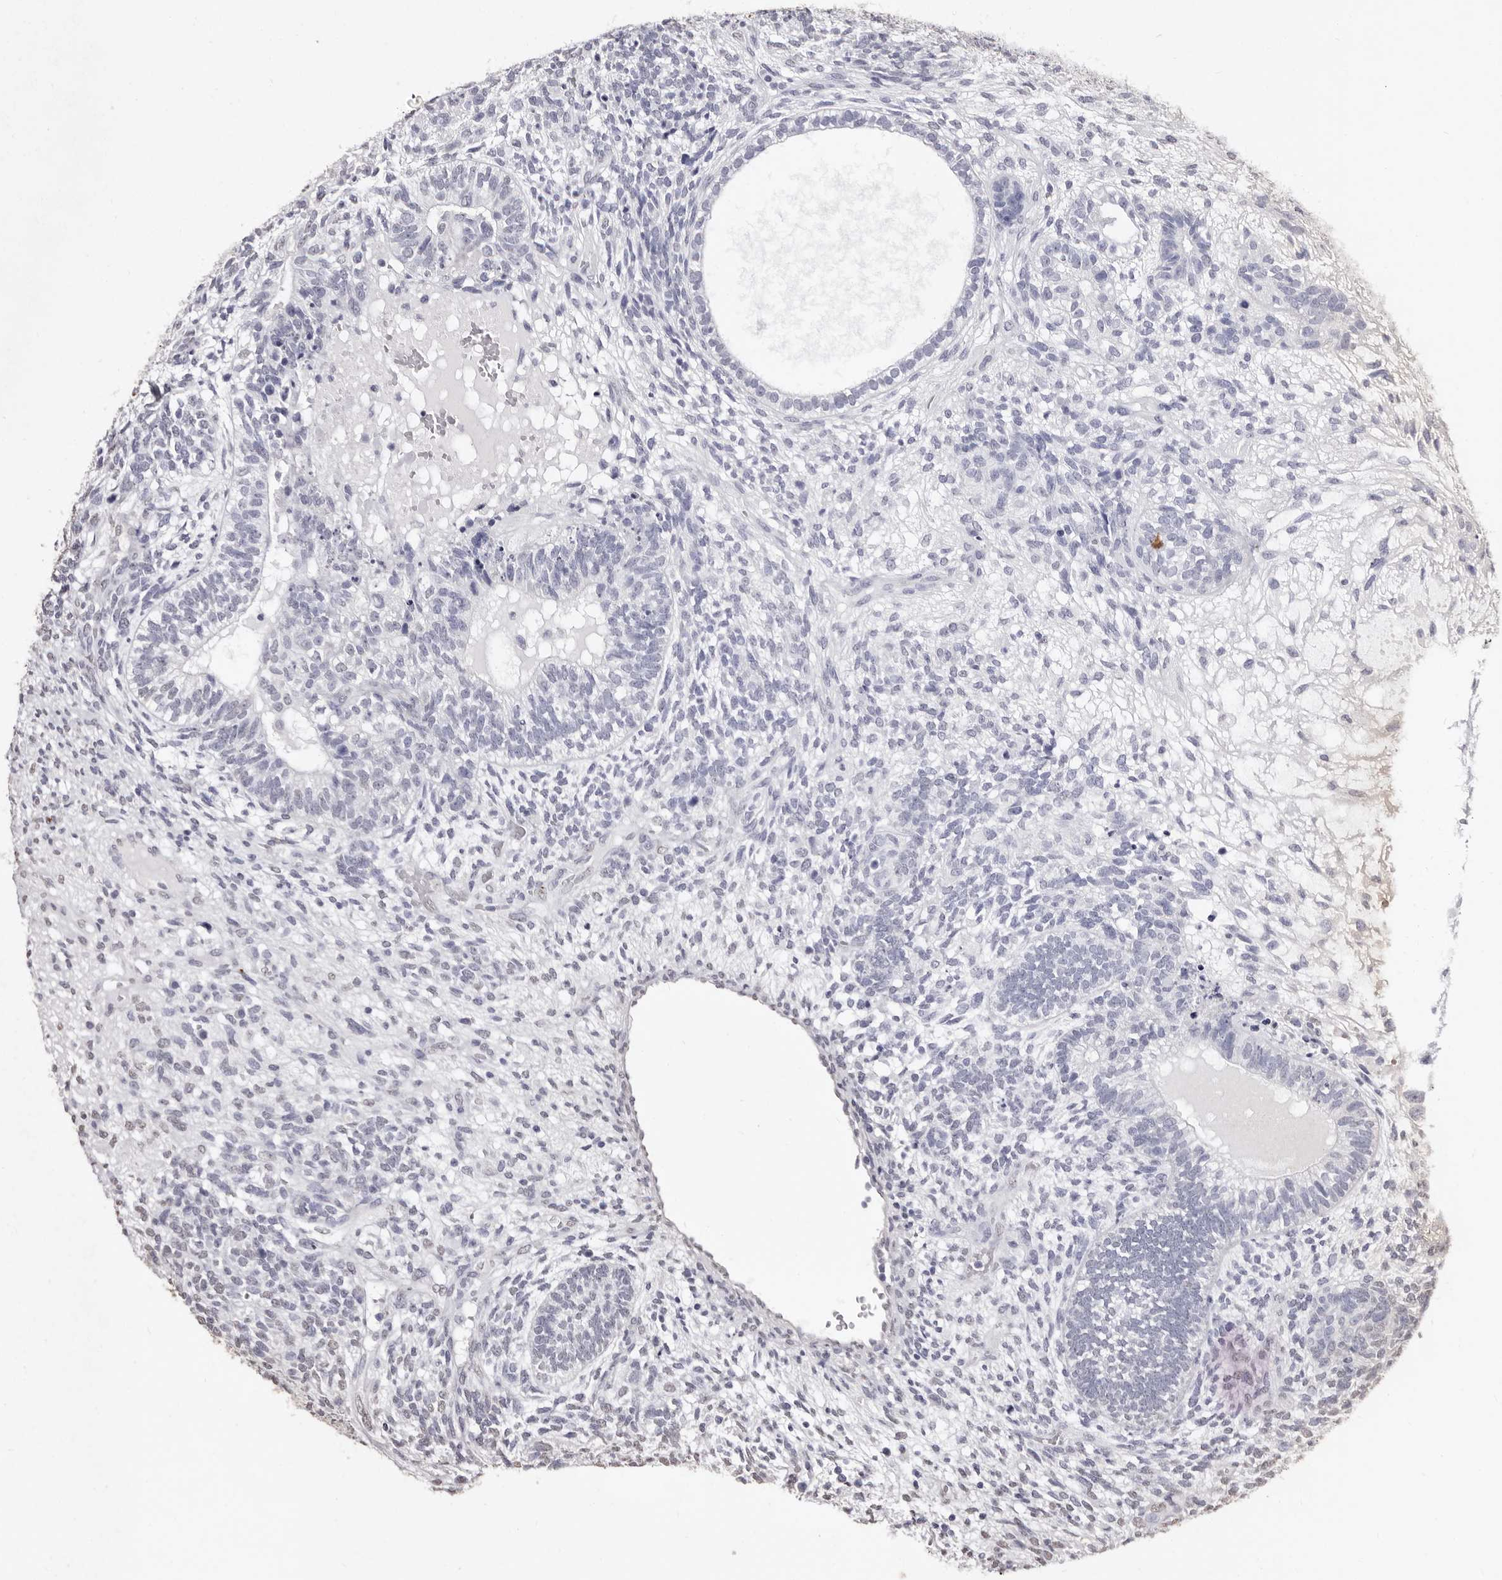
{"staining": {"intensity": "negative", "quantity": "none", "location": "none"}, "tissue": "testis cancer", "cell_type": "Tumor cells", "image_type": "cancer", "snomed": [{"axis": "morphology", "description": "Seminoma, NOS"}, {"axis": "morphology", "description": "Carcinoma, Embryonal, NOS"}, {"axis": "topography", "description": "Testis"}], "caption": "Immunohistochemistry (IHC) image of neoplastic tissue: human seminoma (testis) stained with DAB (3,3'-diaminobenzidine) demonstrates no significant protein expression in tumor cells.", "gene": "ERBB4", "patient": {"sex": "male", "age": 28}}